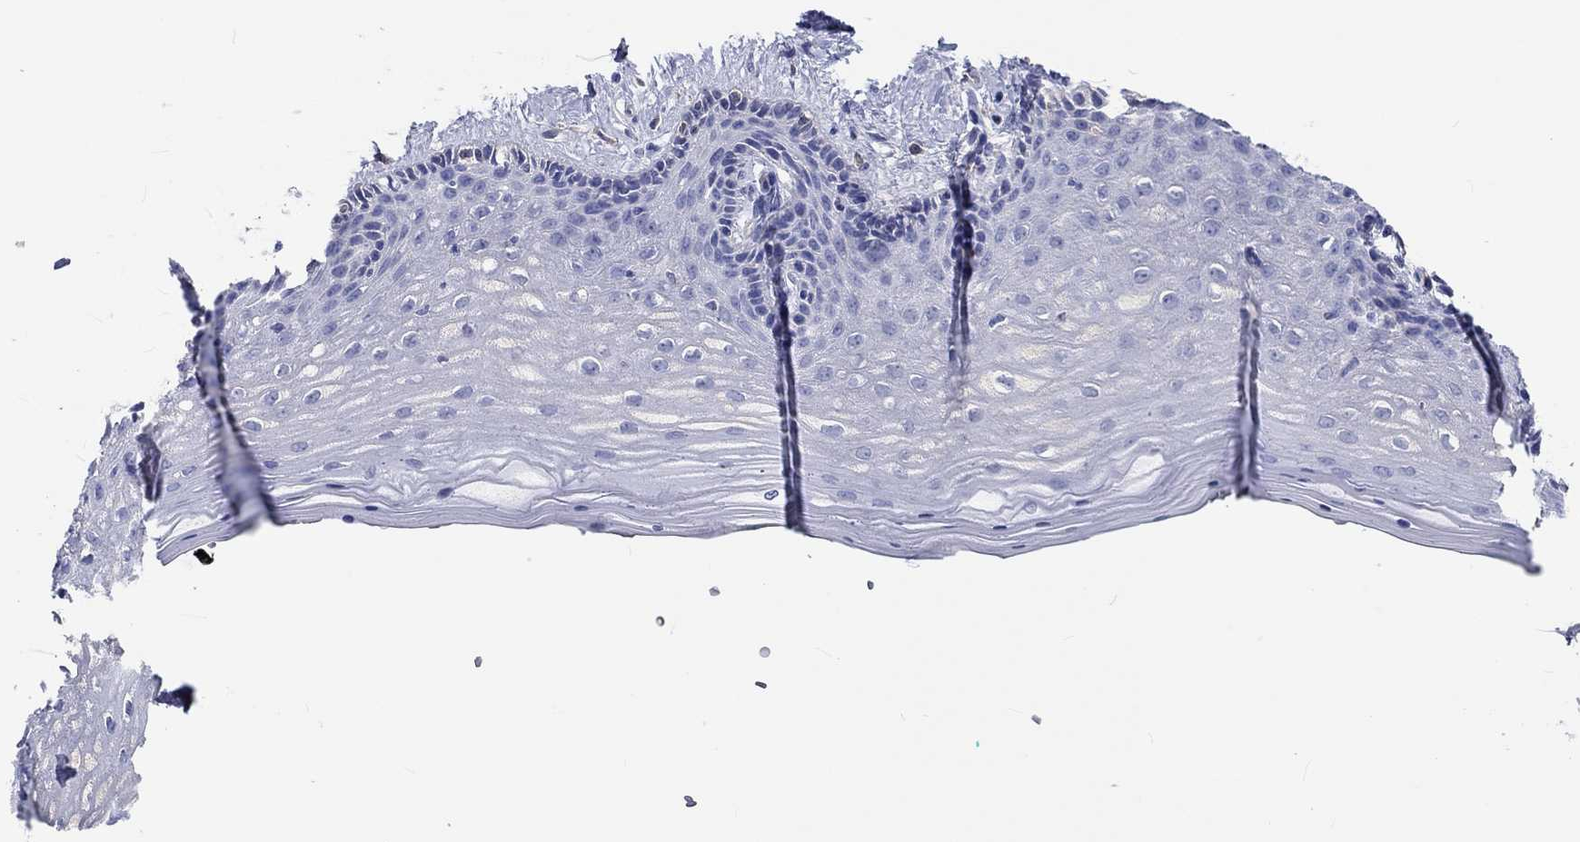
{"staining": {"intensity": "negative", "quantity": "none", "location": "none"}, "tissue": "vagina", "cell_type": "Squamous epithelial cells", "image_type": "normal", "snomed": [{"axis": "morphology", "description": "Normal tissue, NOS"}, {"axis": "topography", "description": "Vagina"}], "caption": "The IHC histopathology image has no significant staining in squamous epithelial cells of vagina. The staining is performed using DAB brown chromogen with nuclei counter-stained in using hematoxylin.", "gene": "CDY1B", "patient": {"sex": "female", "age": 45}}